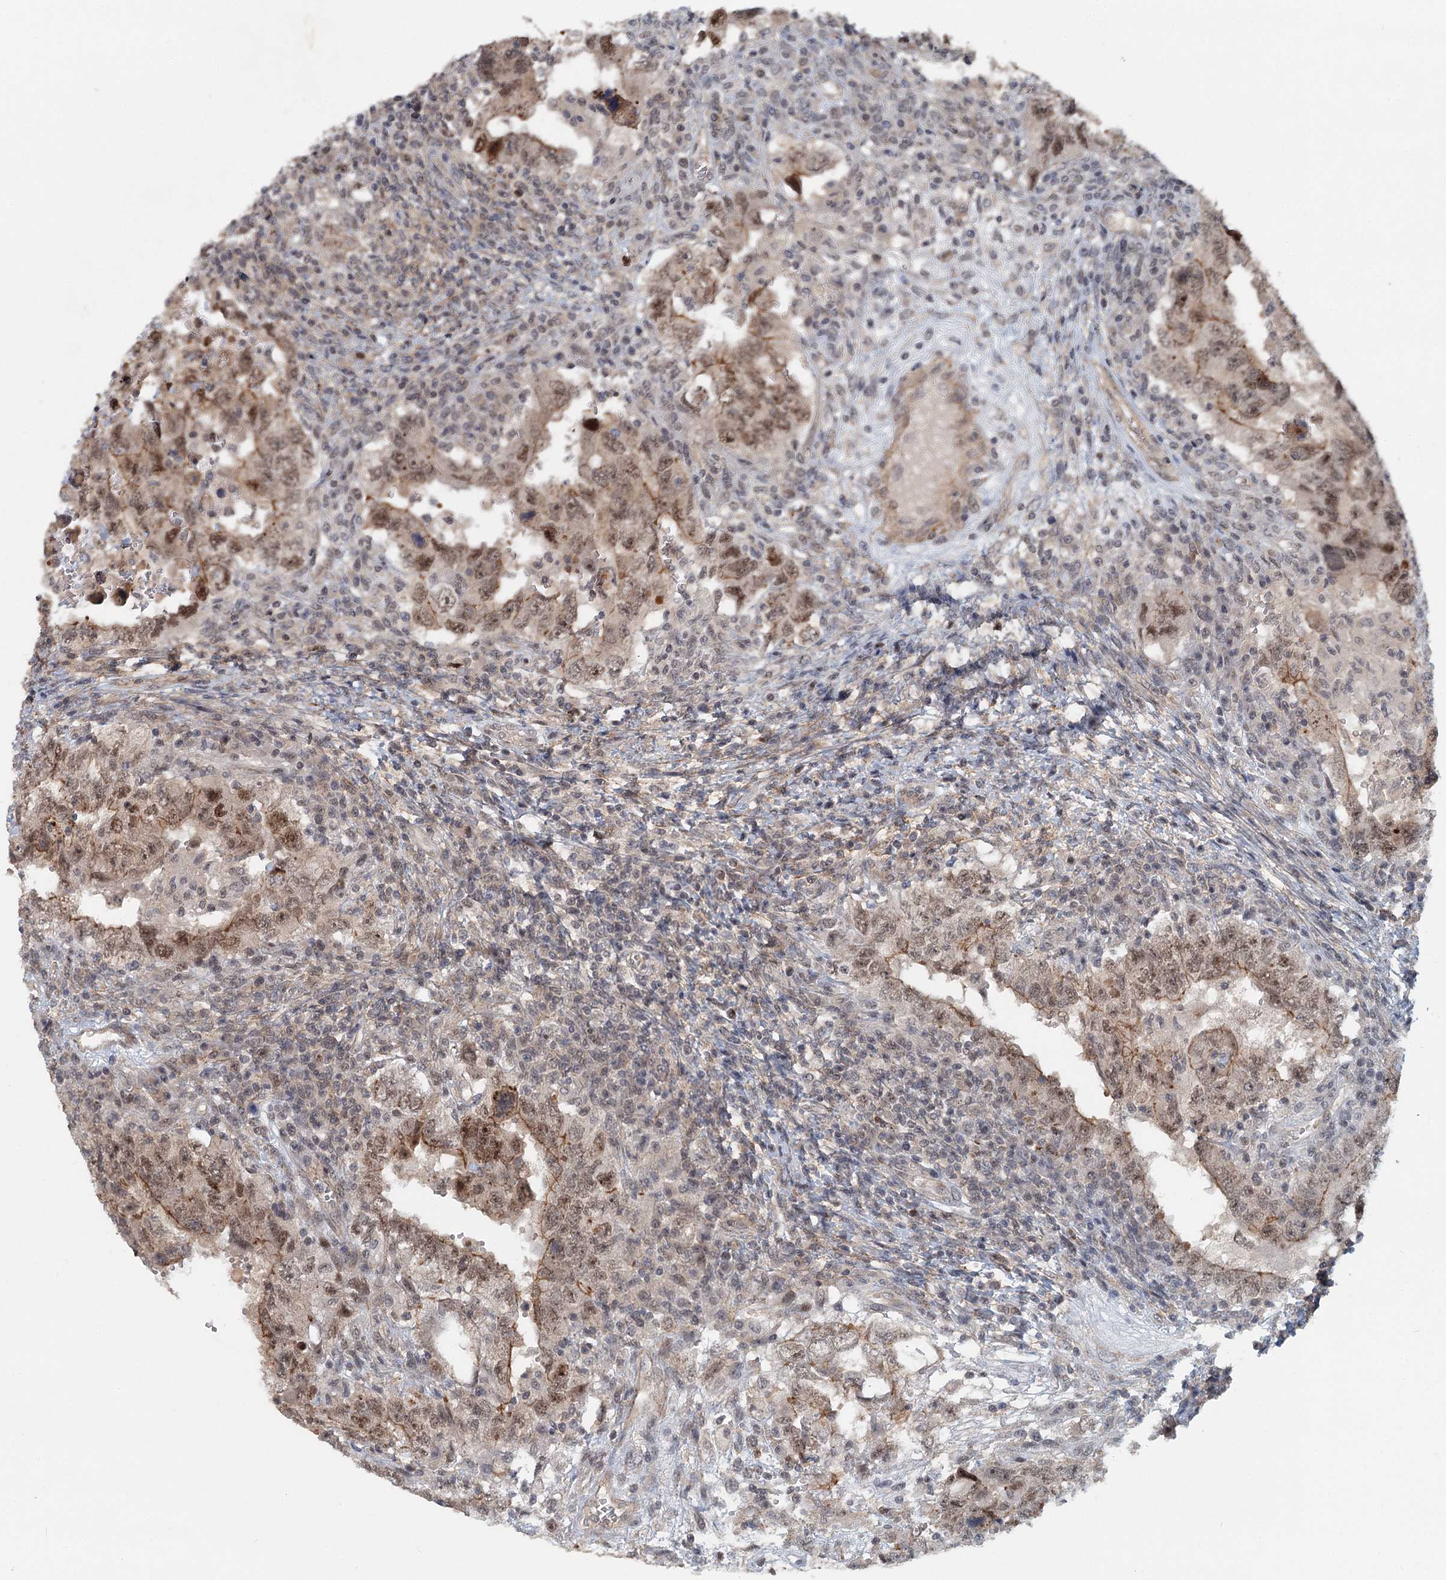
{"staining": {"intensity": "moderate", "quantity": ">75%", "location": "cytoplasmic/membranous,nuclear"}, "tissue": "testis cancer", "cell_type": "Tumor cells", "image_type": "cancer", "snomed": [{"axis": "morphology", "description": "Carcinoma, Embryonal, NOS"}, {"axis": "topography", "description": "Testis"}], "caption": "Immunohistochemical staining of embryonal carcinoma (testis) demonstrates medium levels of moderate cytoplasmic/membranous and nuclear positivity in approximately >75% of tumor cells.", "gene": "TAS2R42", "patient": {"sex": "male", "age": 26}}